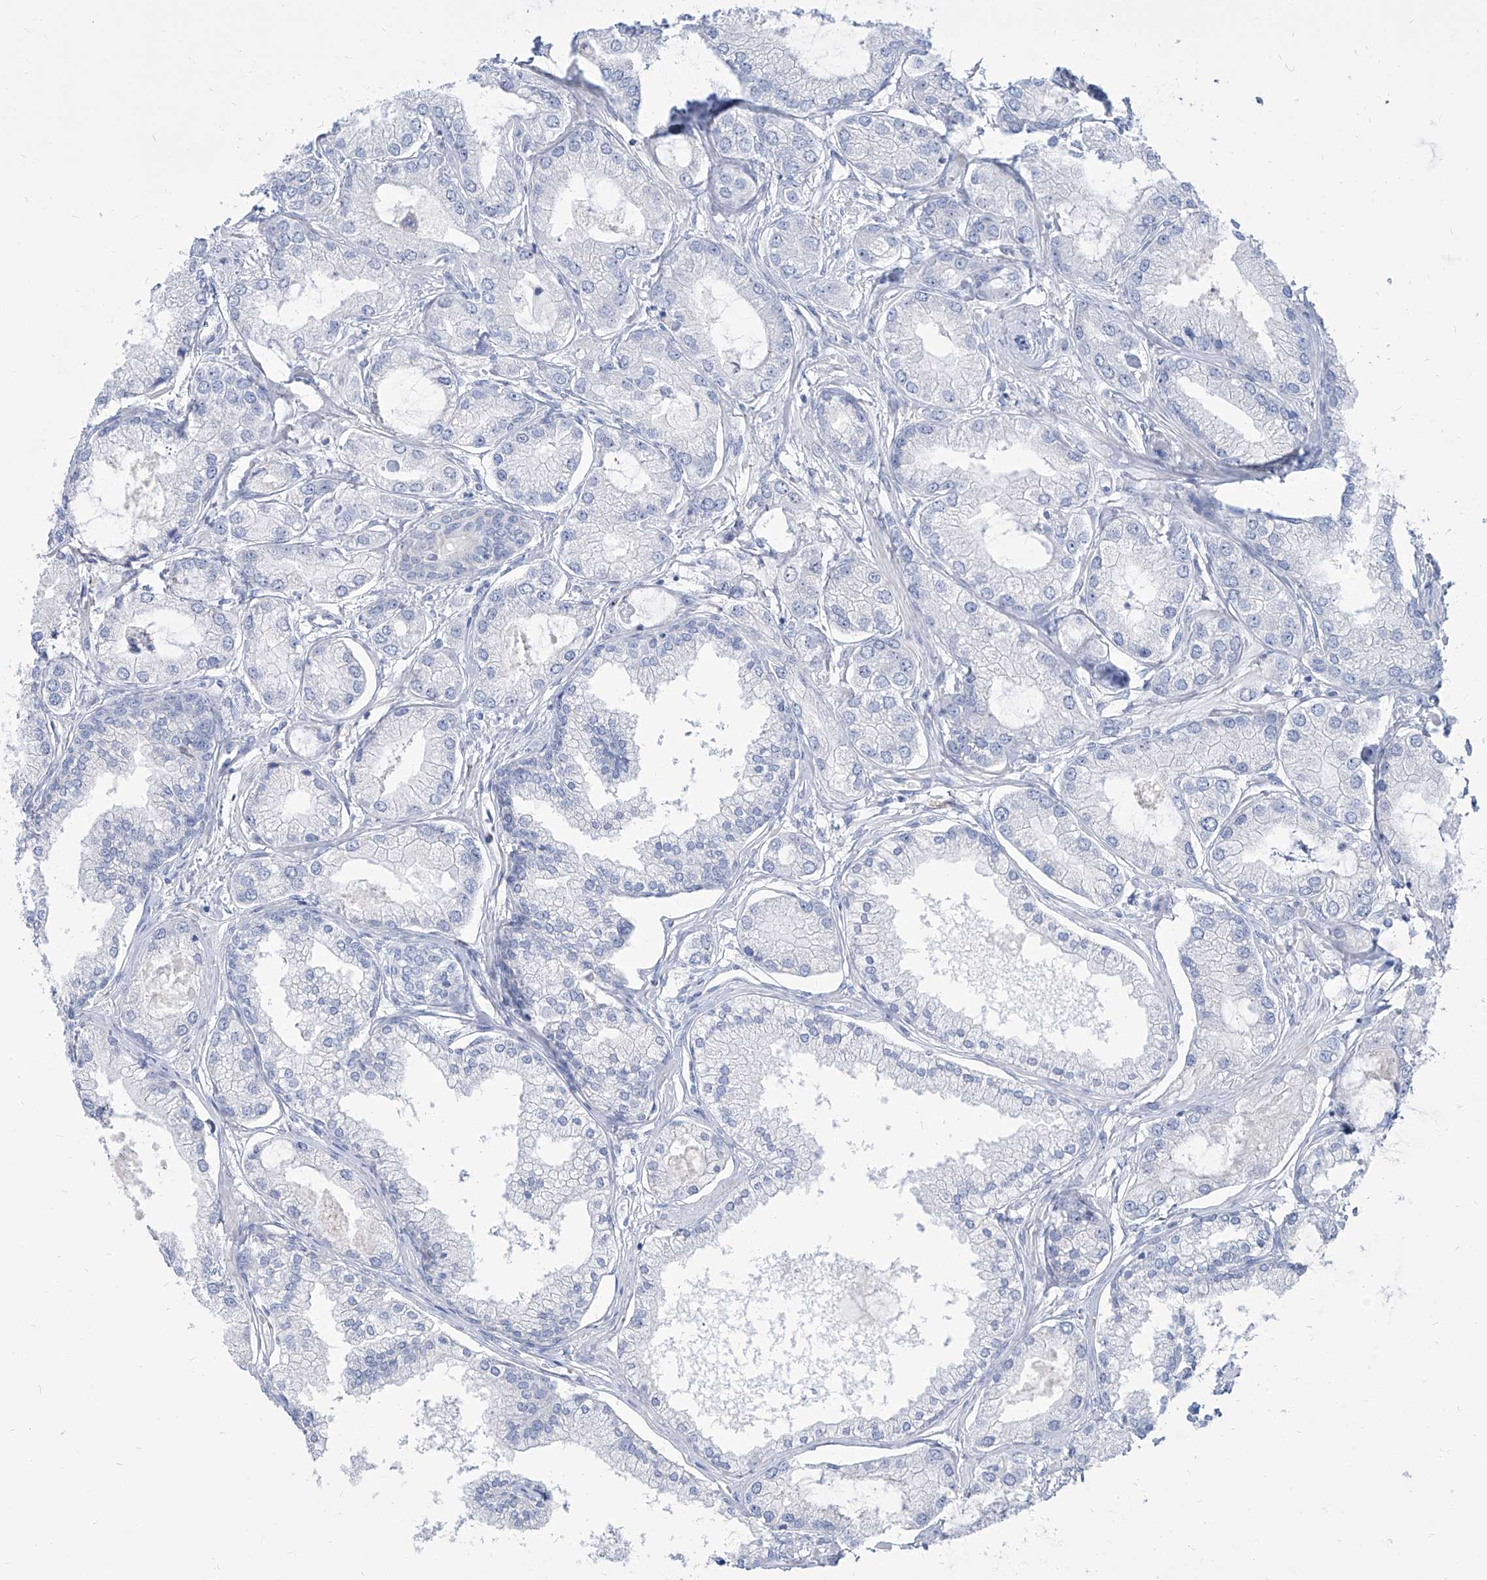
{"staining": {"intensity": "negative", "quantity": "none", "location": "none"}, "tissue": "prostate cancer", "cell_type": "Tumor cells", "image_type": "cancer", "snomed": [{"axis": "morphology", "description": "Adenocarcinoma, Low grade"}, {"axis": "topography", "description": "Prostate"}], "caption": "DAB (3,3'-diaminobenzidine) immunohistochemical staining of human prostate cancer displays no significant staining in tumor cells.", "gene": "TXLNB", "patient": {"sex": "male", "age": 62}}